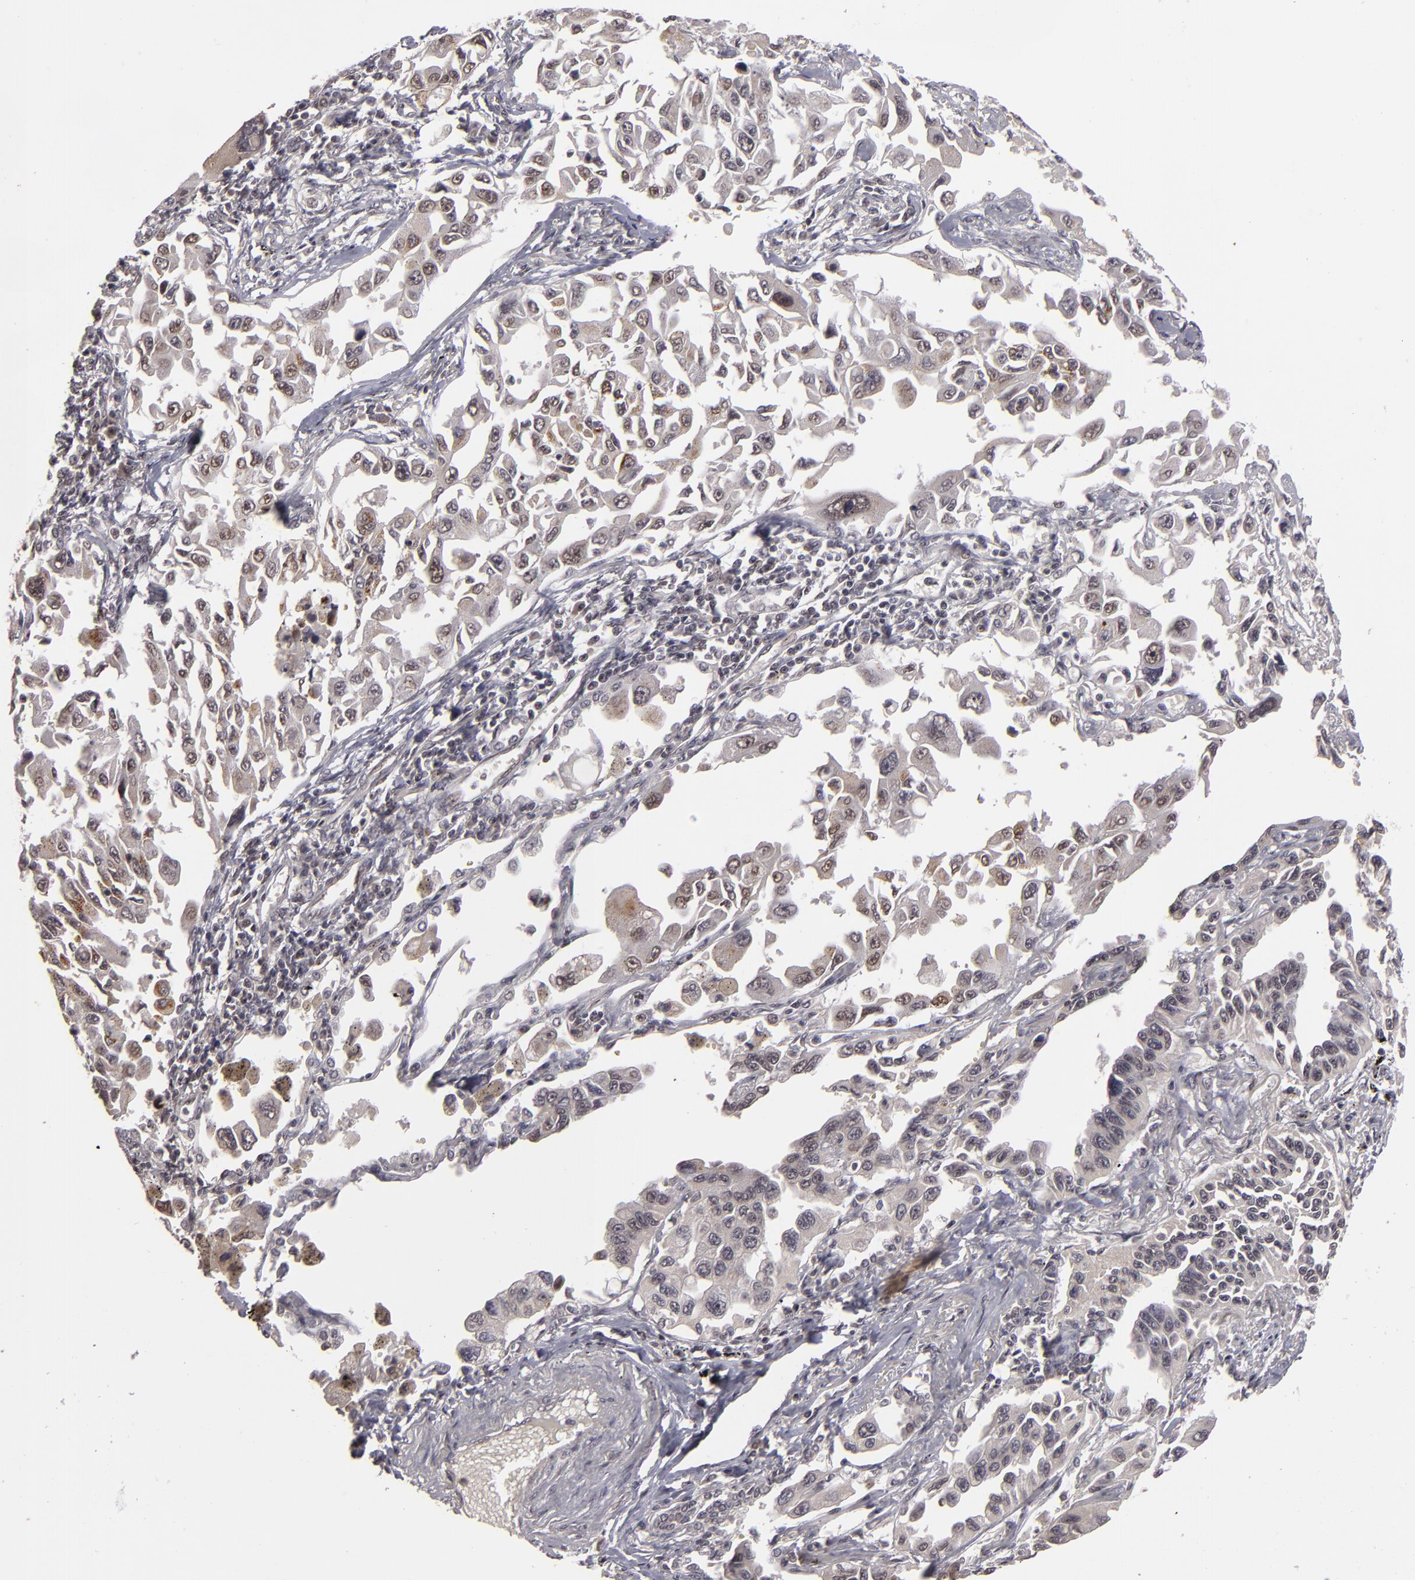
{"staining": {"intensity": "weak", "quantity": "<25%", "location": "cytoplasmic/membranous"}, "tissue": "lung cancer", "cell_type": "Tumor cells", "image_type": "cancer", "snomed": [{"axis": "morphology", "description": "Adenocarcinoma, NOS"}, {"axis": "topography", "description": "Lung"}], "caption": "IHC image of human lung cancer stained for a protein (brown), which displays no staining in tumor cells. Nuclei are stained in blue.", "gene": "DFFA", "patient": {"sex": "male", "age": 64}}